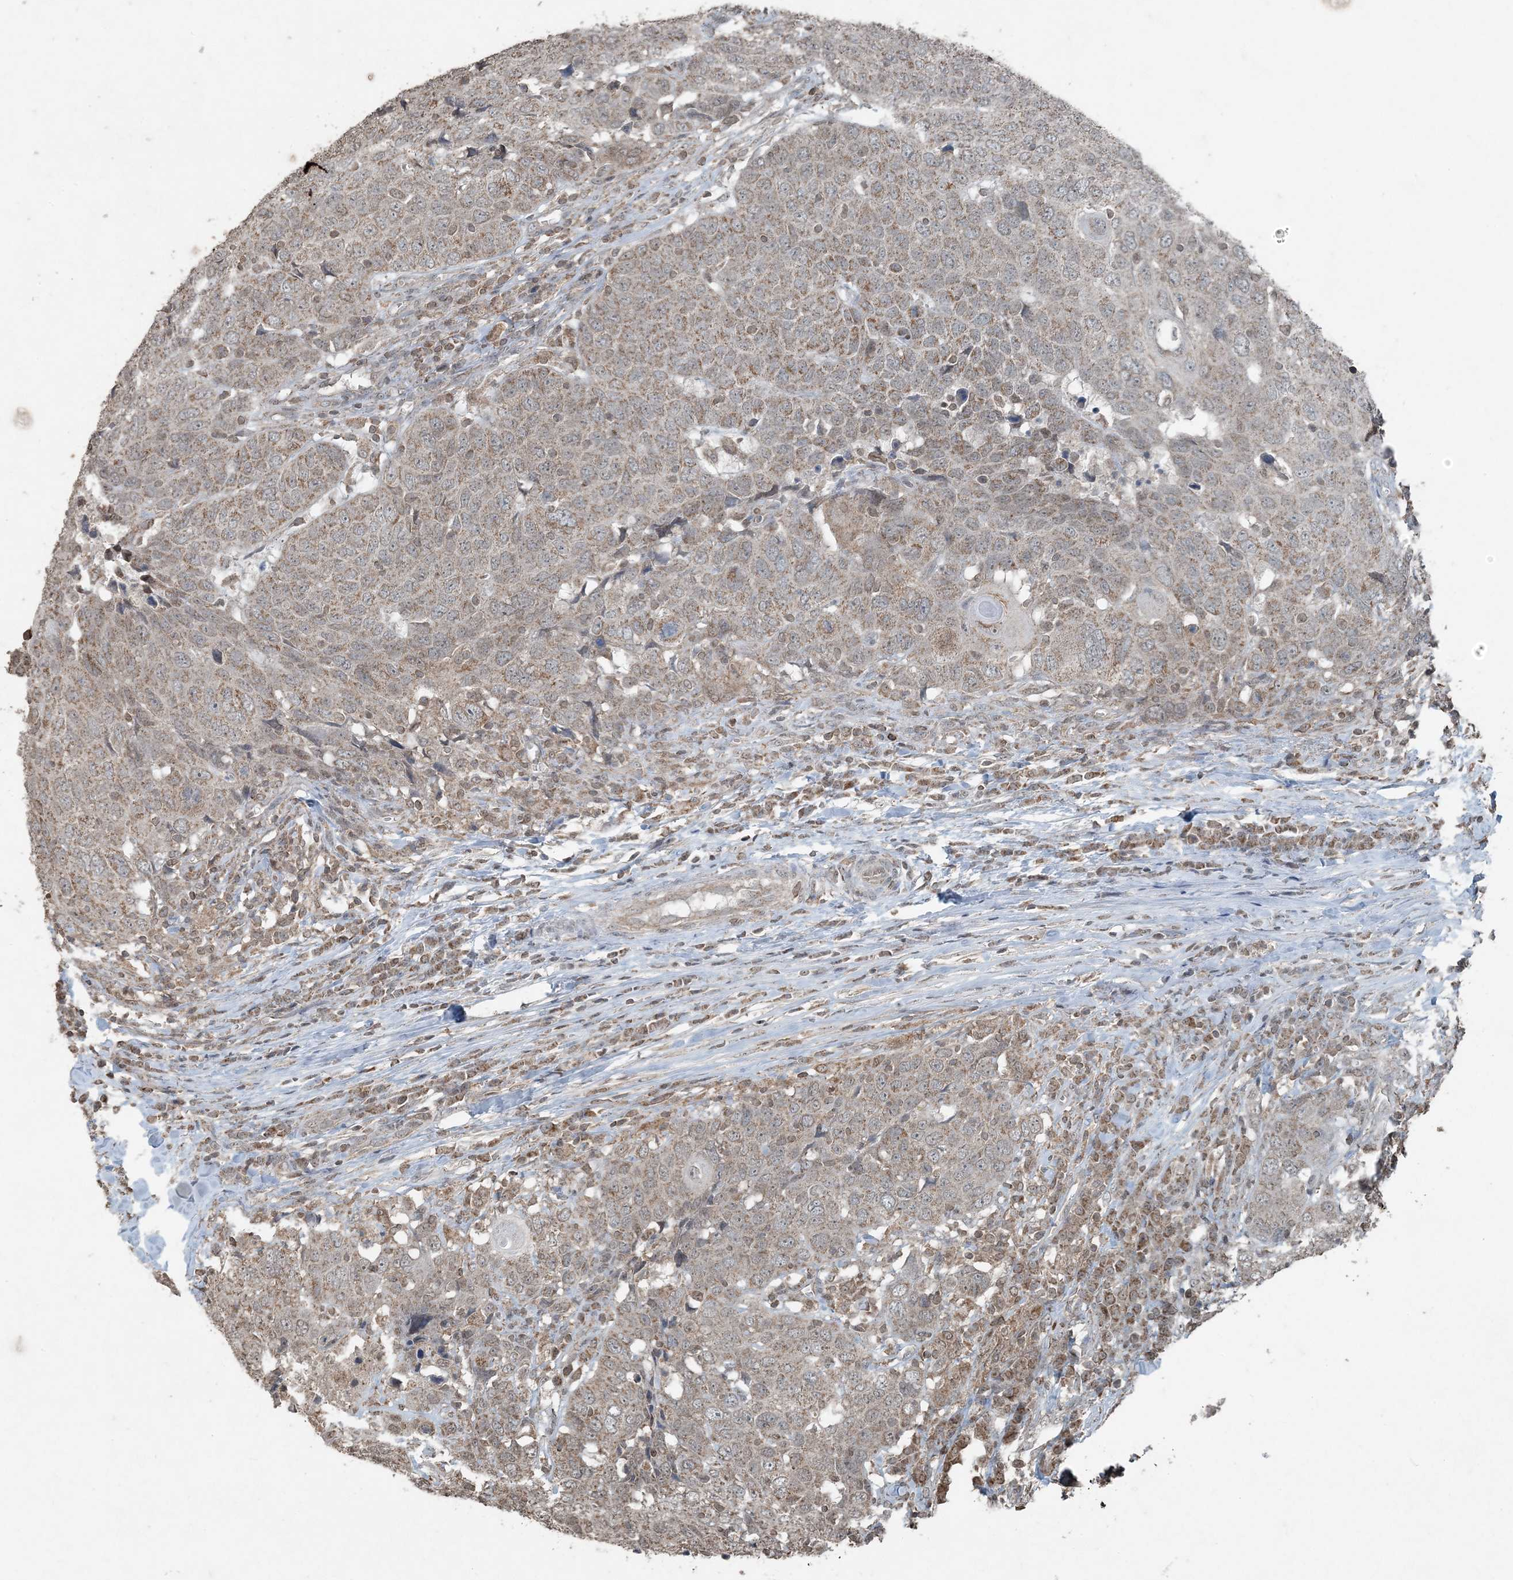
{"staining": {"intensity": "moderate", "quantity": ">75%", "location": "cytoplasmic/membranous"}, "tissue": "head and neck cancer", "cell_type": "Tumor cells", "image_type": "cancer", "snomed": [{"axis": "morphology", "description": "Squamous cell carcinoma, NOS"}, {"axis": "topography", "description": "Head-Neck"}], "caption": "This is an image of IHC staining of head and neck cancer (squamous cell carcinoma), which shows moderate staining in the cytoplasmic/membranous of tumor cells.", "gene": "GNL1", "patient": {"sex": "male", "age": 66}}